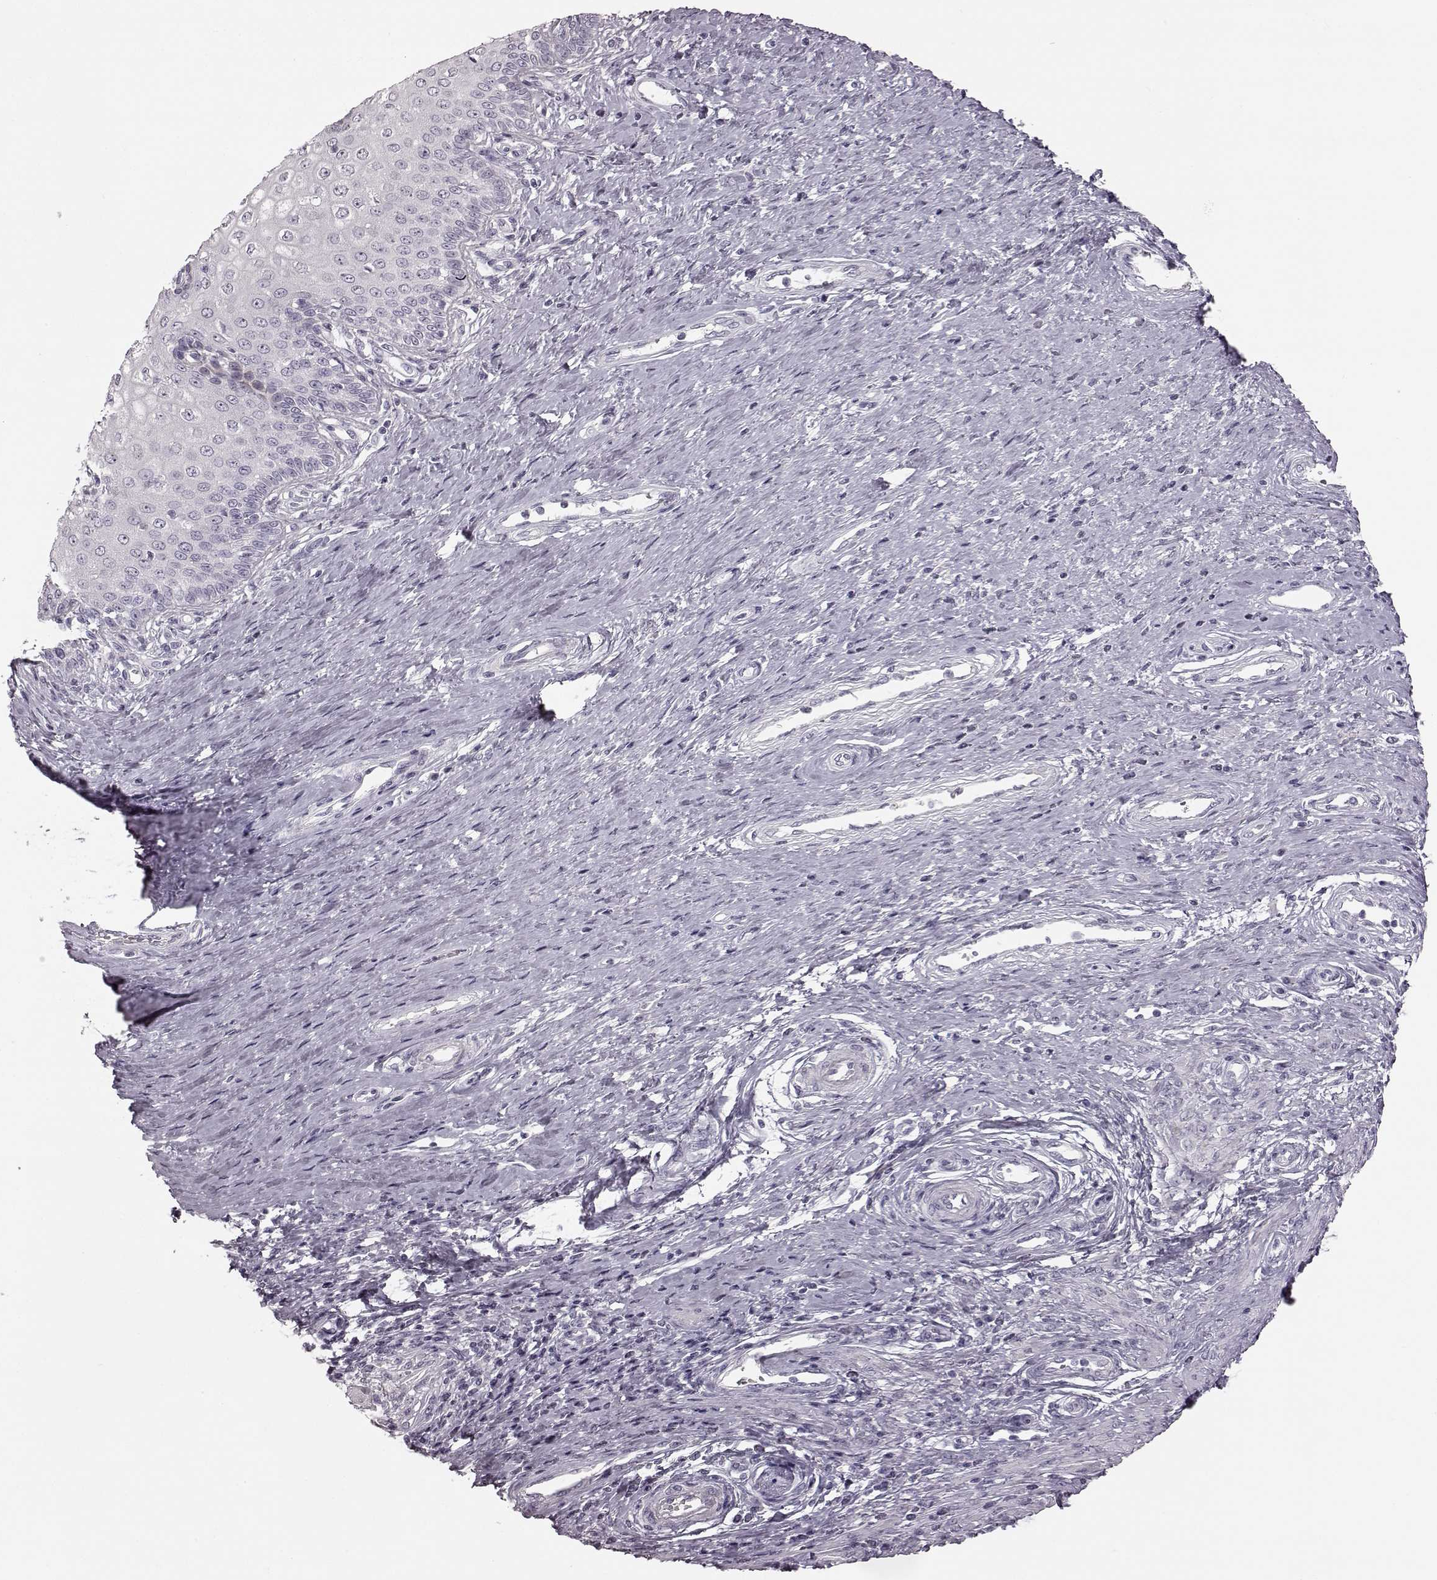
{"staining": {"intensity": "negative", "quantity": "none", "location": "none"}, "tissue": "cervical cancer", "cell_type": "Tumor cells", "image_type": "cancer", "snomed": [{"axis": "morphology", "description": "Squamous cell carcinoma, NOS"}, {"axis": "topography", "description": "Cervix"}], "caption": "Human cervical cancer (squamous cell carcinoma) stained for a protein using IHC exhibits no positivity in tumor cells.", "gene": "ZNF433", "patient": {"sex": "female", "age": 26}}